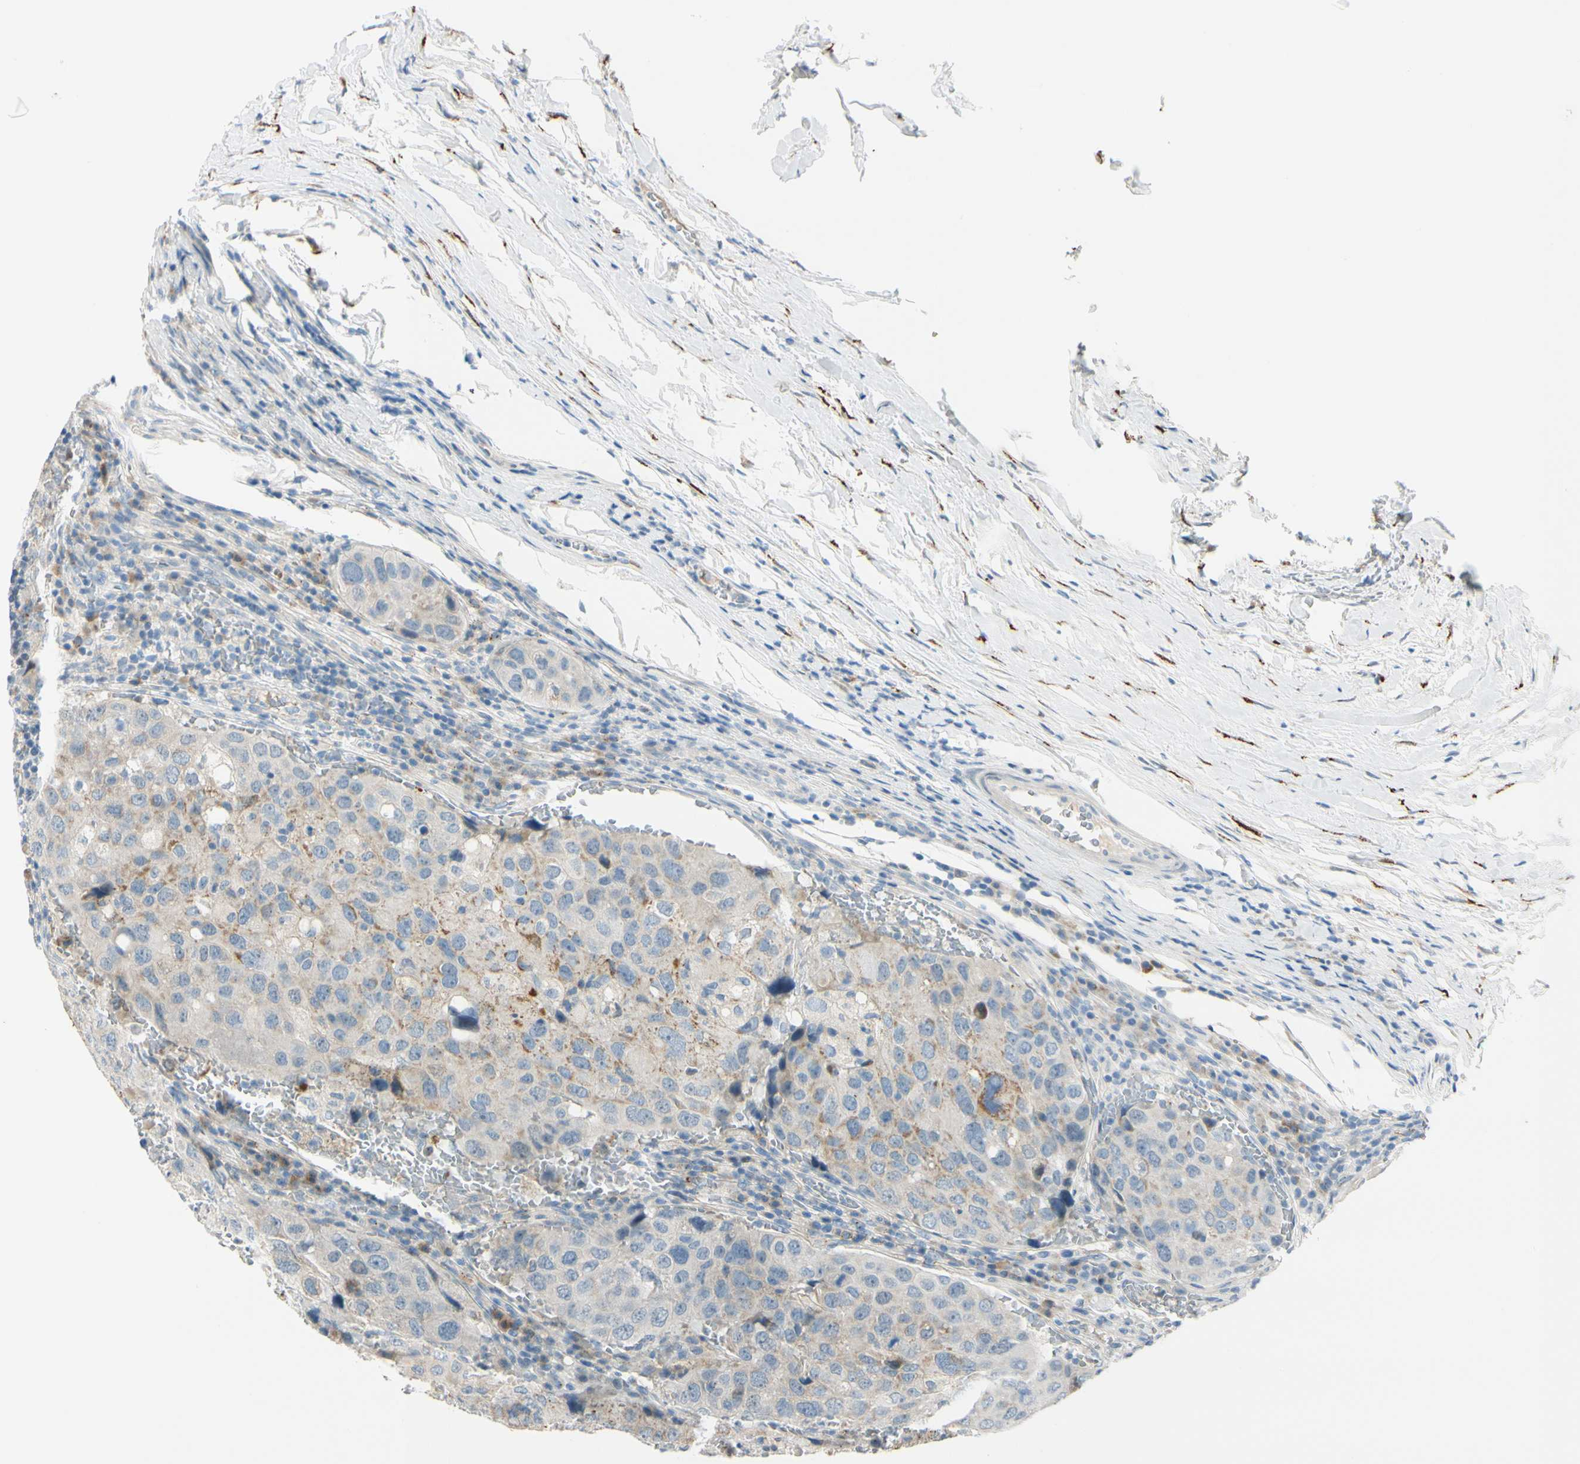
{"staining": {"intensity": "negative", "quantity": "none", "location": "none"}, "tissue": "urothelial cancer", "cell_type": "Tumor cells", "image_type": "cancer", "snomed": [{"axis": "morphology", "description": "Urothelial carcinoma, High grade"}, {"axis": "topography", "description": "Lymph node"}, {"axis": "topography", "description": "Urinary bladder"}], "caption": "There is no significant staining in tumor cells of urothelial cancer.", "gene": "GALNT5", "patient": {"sex": "male", "age": 51}}